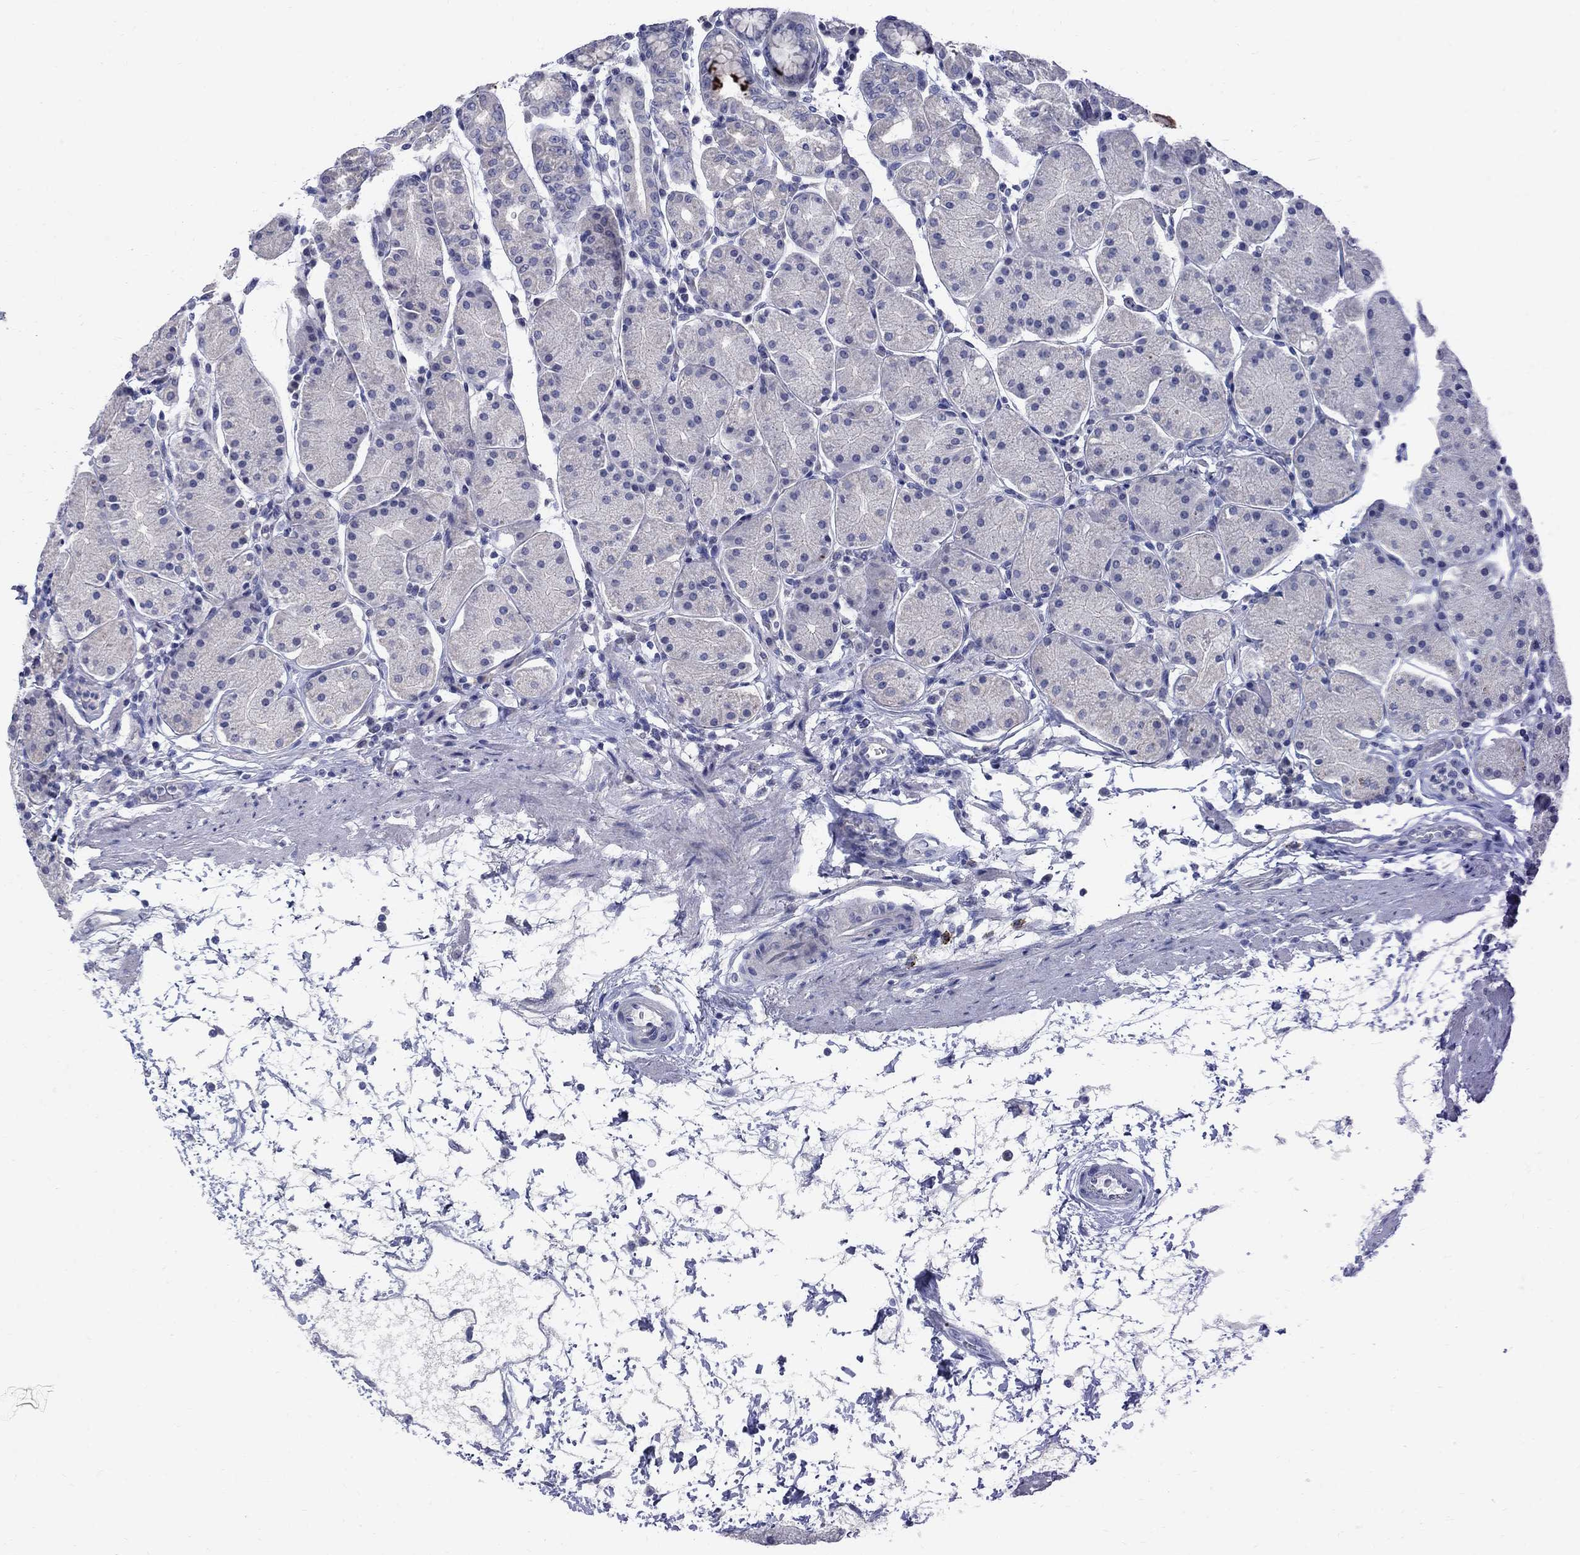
{"staining": {"intensity": "negative", "quantity": "none", "location": "none"}, "tissue": "stomach", "cell_type": "Glandular cells", "image_type": "normal", "snomed": [{"axis": "morphology", "description": "Normal tissue, NOS"}, {"axis": "topography", "description": "Stomach"}], "caption": "This histopathology image is of normal stomach stained with IHC to label a protein in brown with the nuclei are counter-stained blue. There is no positivity in glandular cells.", "gene": "TP53TG5", "patient": {"sex": "male", "age": 54}}